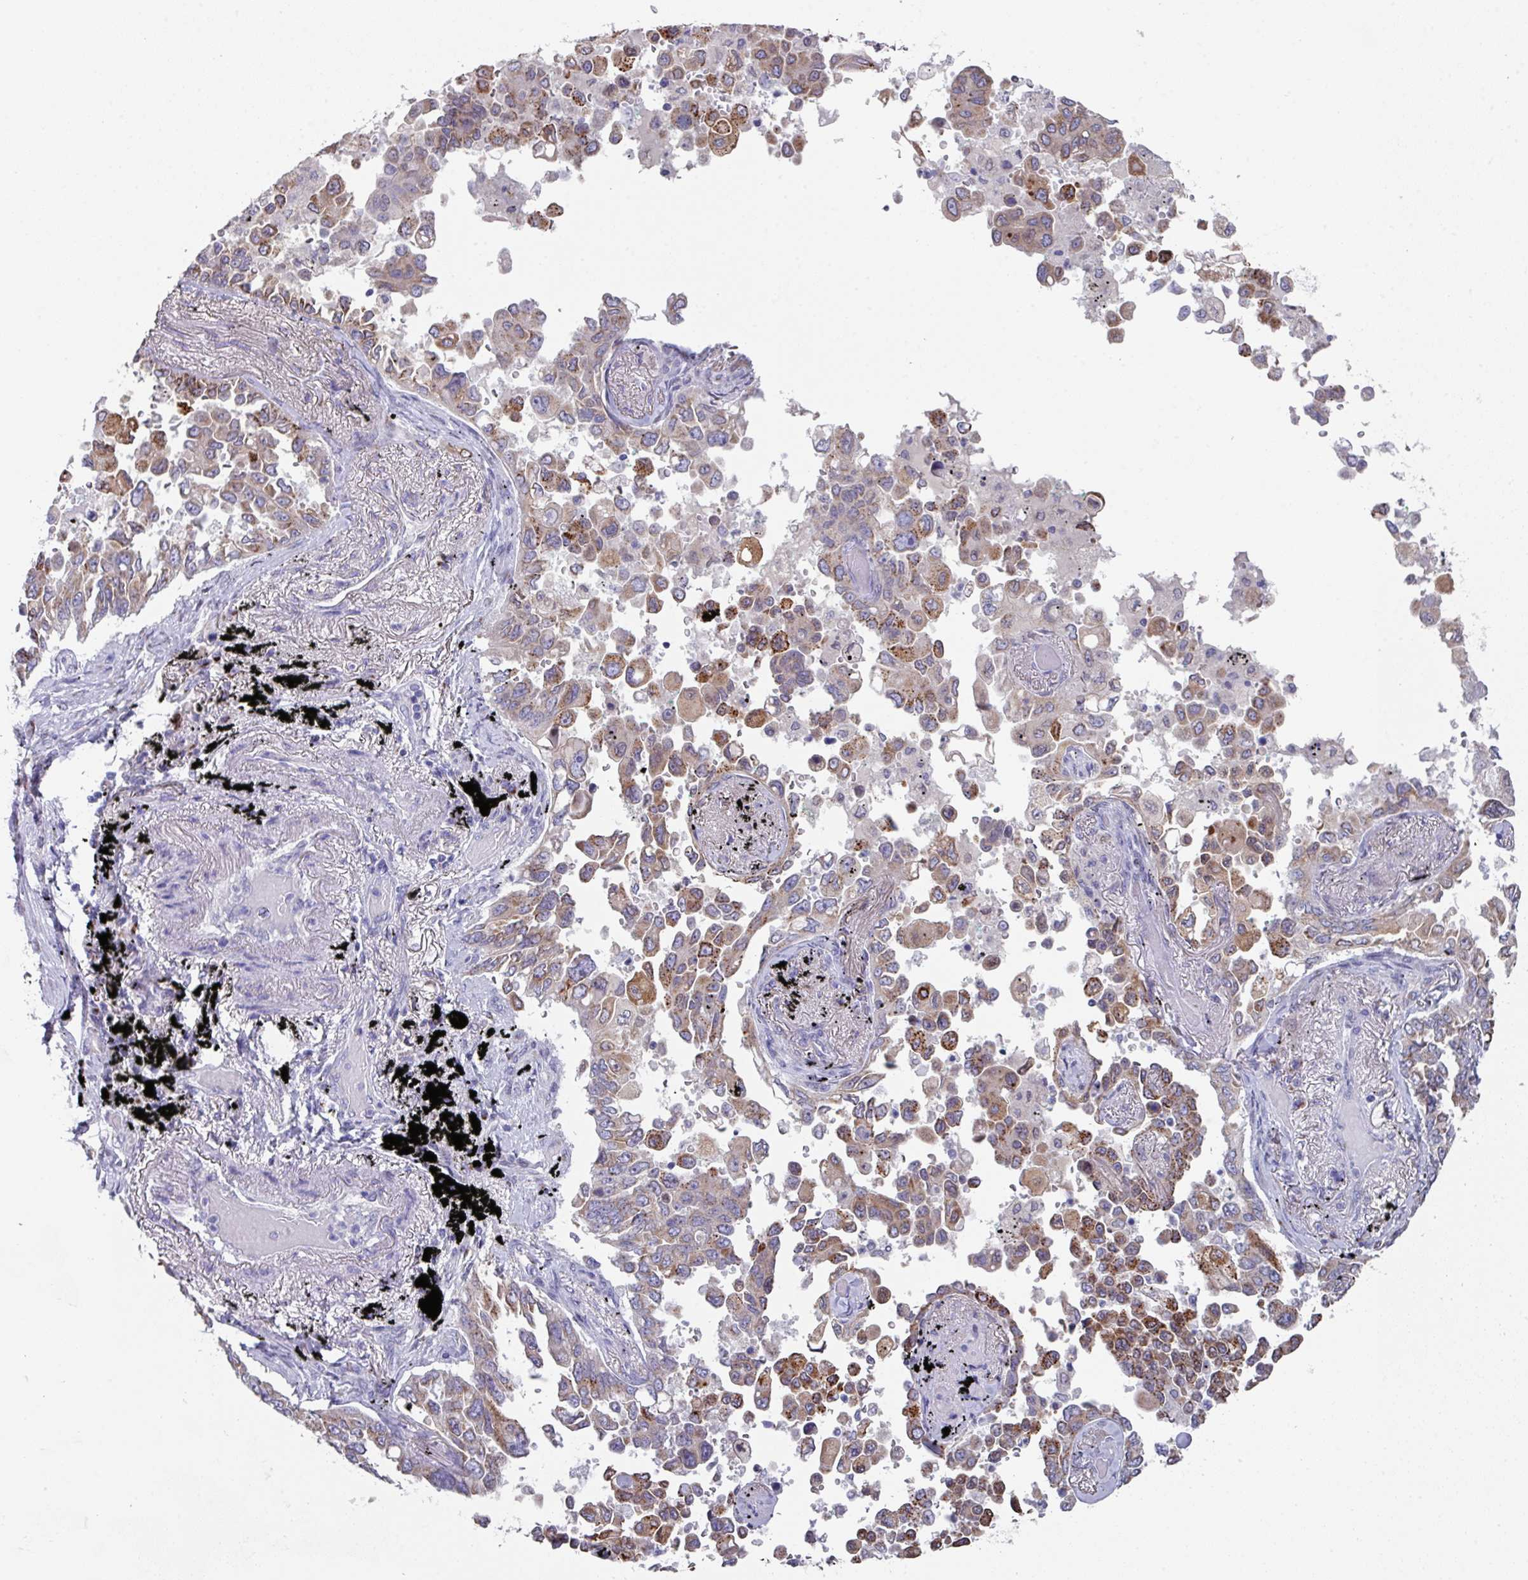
{"staining": {"intensity": "moderate", "quantity": "25%-75%", "location": "cytoplasmic/membranous"}, "tissue": "lung cancer", "cell_type": "Tumor cells", "image_type": "cancer", "snomed": [{"axis": "morphology", "description": "Adenocarcinoma, NOS"}, {"axis": "topography", "description": "Lung"}], "caption": "A brown stain labels moderate cytoplasmic/membranous positivity of a protein in lung adenocarcinoma tumor cells.", "gene": "VKORC1L1", "patient": {"sex": "female", "age": 67}}